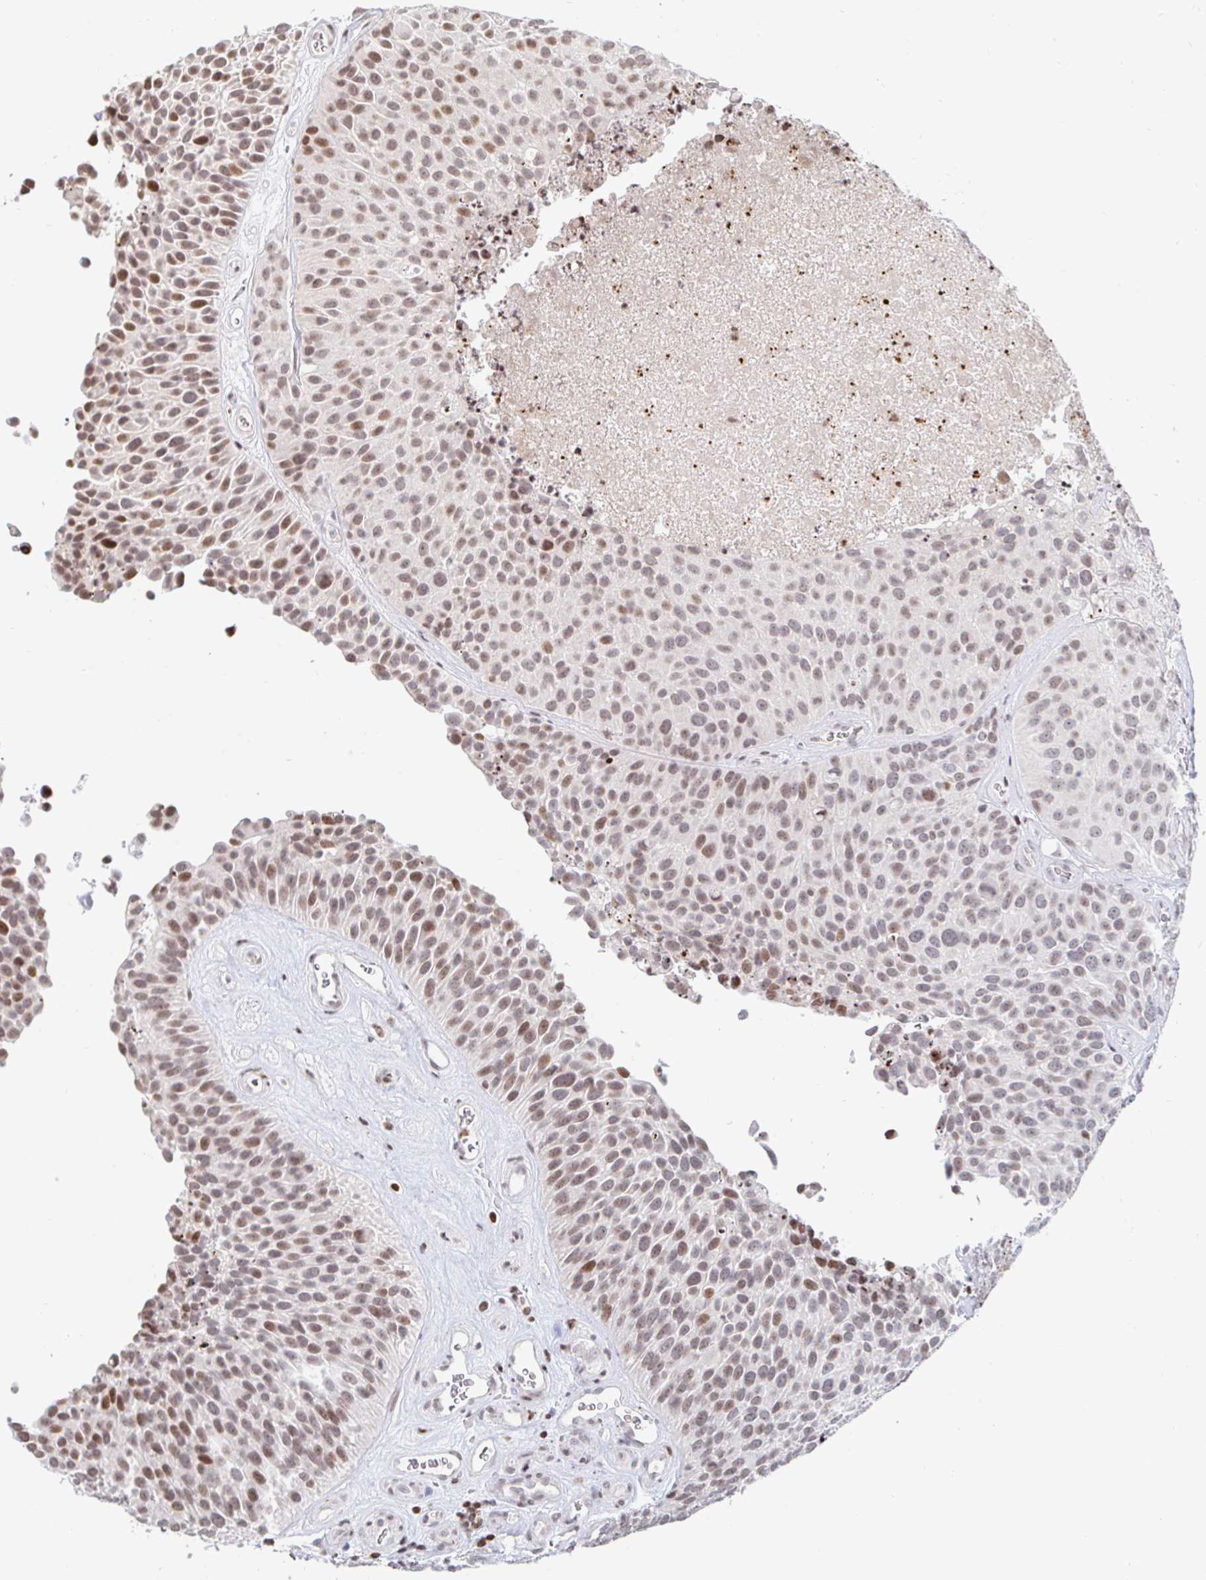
{"staining": {"intensity": "moderate", "quantity": ">75%", "location": "nuclear"}, "tissue": "urothelial cancer", "cell_type": "Tumor cells", "image_type": "cancer", "snomed": [{"axis": "morphology", "description": "Urothelial carcinoma, Low grade"}, {"axis": "topography", "description": "Urinary bladder"}], "caption": "A medium amount of moderate nuclear positivity is identified in about >75% of tumor cells in urothelial carcinoma (low-grade) tissue. (IHC, brightfield microscopy, high magnification).", "gene": "HOXC10", "patient": {"sex": "male", "age": 76}}